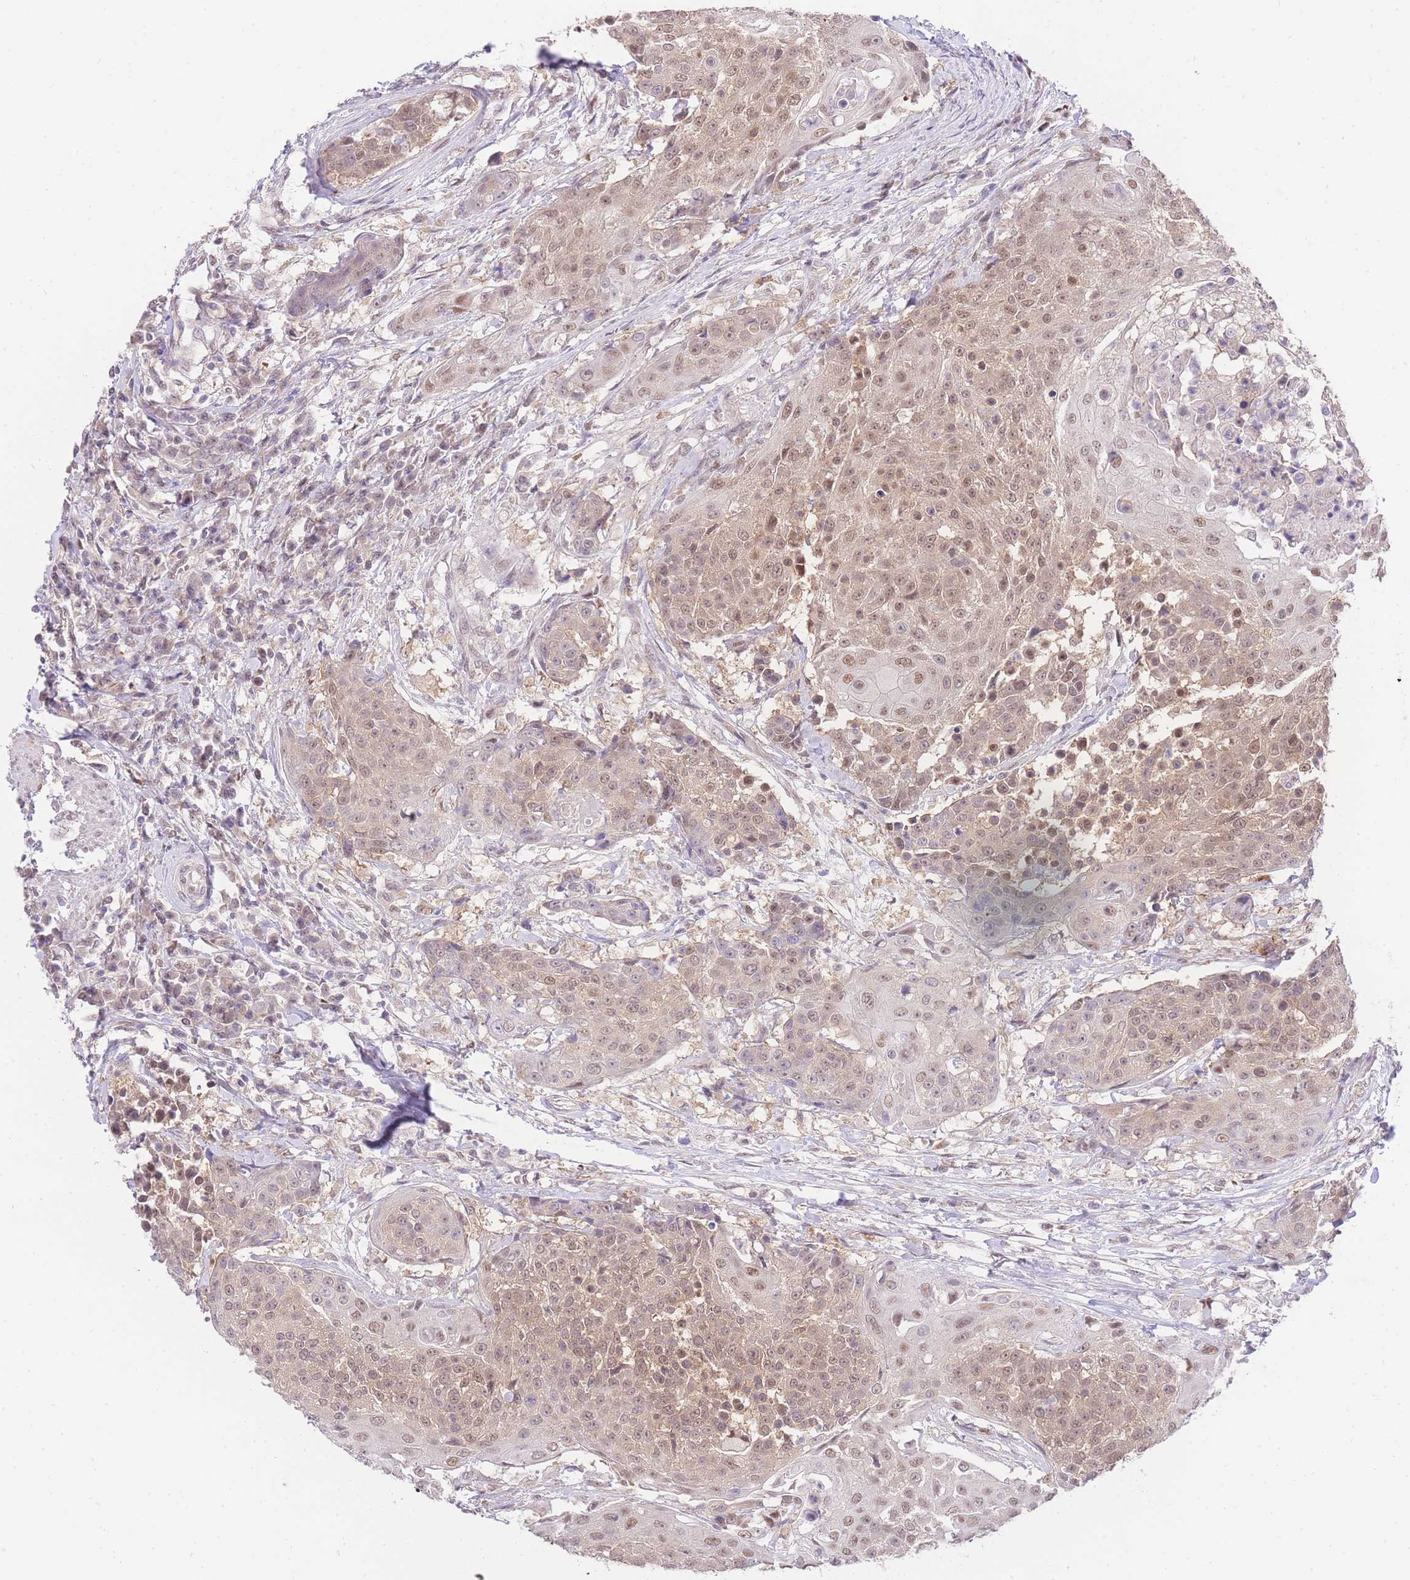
{"staining": {"intensity": "moderate", "quantity": ">75%", "location": "nuclear"}, "tissue": "urothelial cancer", "cell_type": "Tumor cells", "image_type": "cancer", "snomed": [{"axis": "morphology", "description": "Urothelial carcinoma, High grade"}, {"axis": "topography", "description": "Urinary bladder"}], "caption": "An immunohistochemistry photomicrograph of neoplastic tissue is shown. Protein staining in brown labels moderate nuclear positivity in urothelial cancer within tumor cells. Nuclei are stained in blue.", "gene": "UBXN7", "patient": {"sex": "female", "age": 63}}